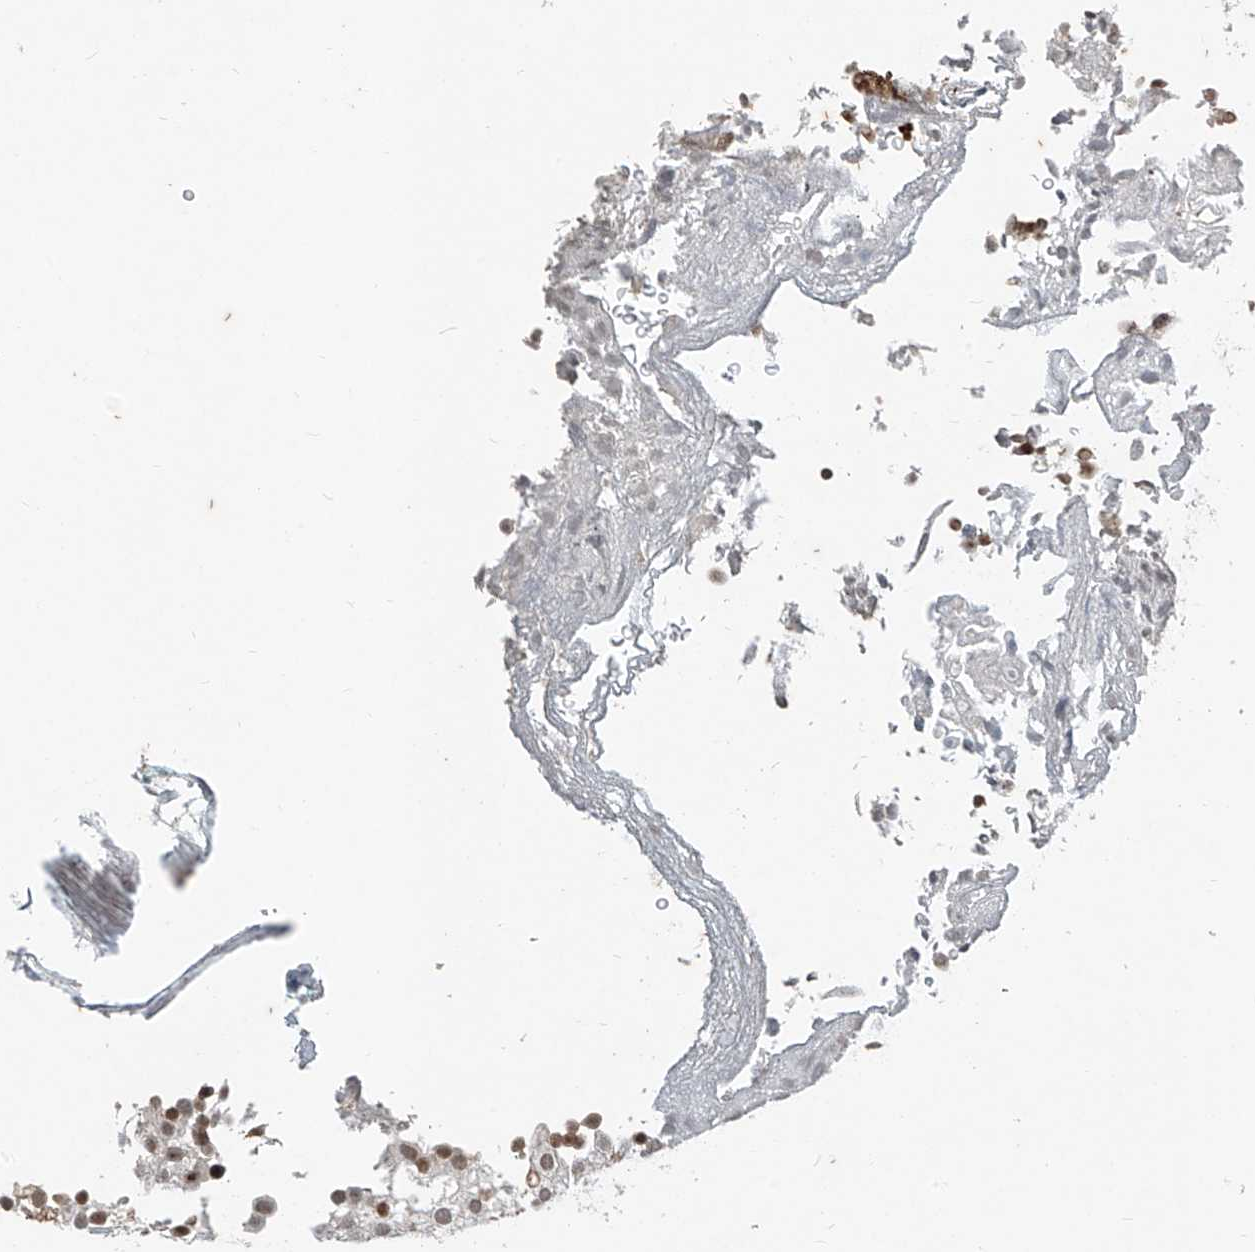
{"staining": {"intensity": "moderate", "quantity": ">75%", "location": "nuclear"}, "tissue": "urothelial cancer", "cell_type": "Tumor cells", "image_type": "cancer", "snomed": [{"axis": "morphology", "description": "Urothelial carcinoma, Low grade"}, {"axis": "topography", "description": "Urinary bladder"}], "caption": "Brown immunohistochemical staining in urothelial carcinoma (low-grade) reveals moderate nuclear staining in approximately >75% of tumor cells. The protein is stained brown, and the nuclei are stained in blue (DAB (3,3'-diaminobenzidine) IHC with brightfield microscopy, high magnification).", "gene": "TFEC", "patient": {"sex": "male", "age": 78}}